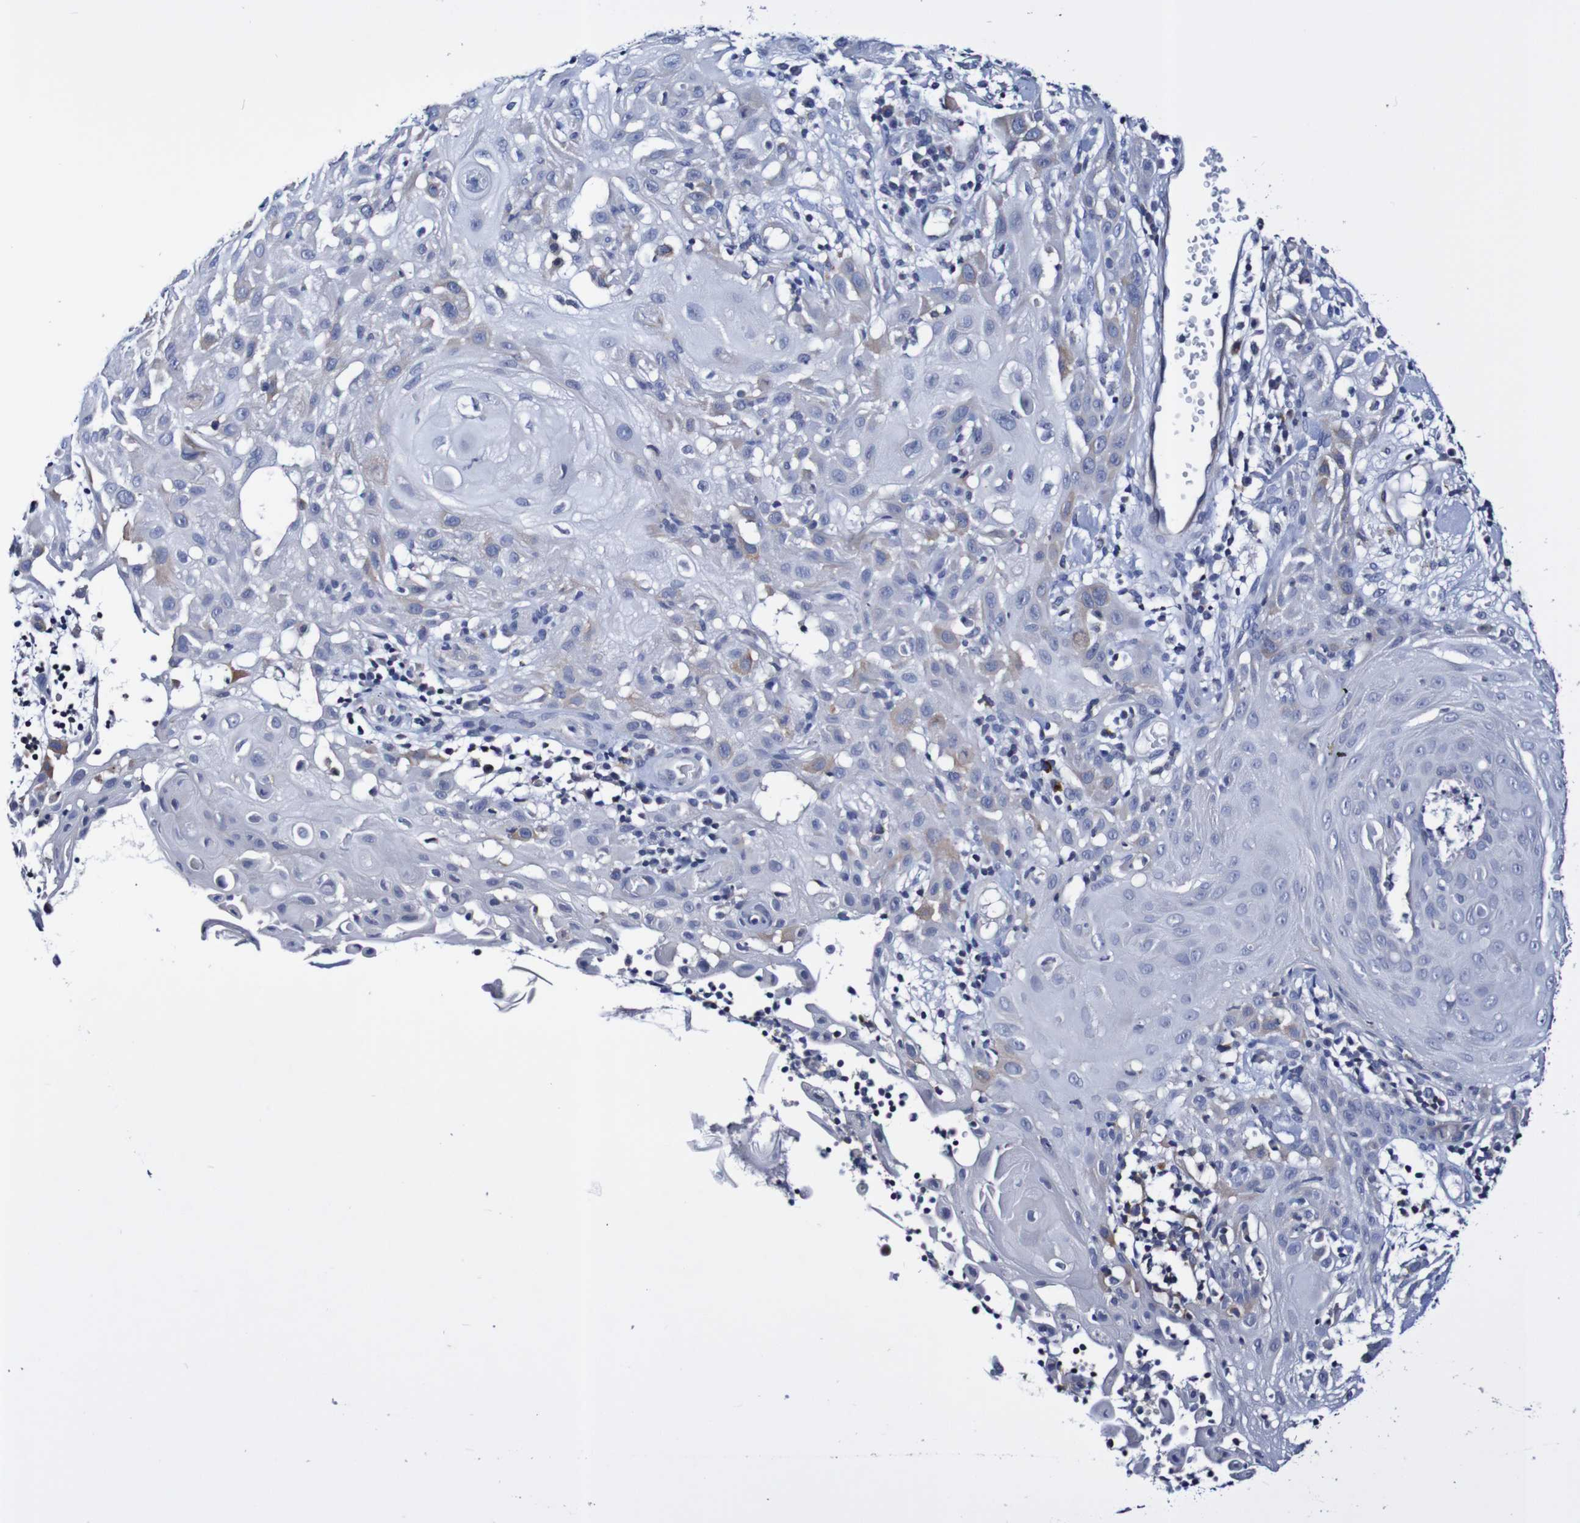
{"staining": {"intensity": "negative", "quantity": "none", "location": "none"}, "tissue": "skin cancer", "cell_type": "Tumor cells", "image_type": "cancer", "snomed": [{"axis": "morphology", "description": "Squamous cell carcinoma, NOS"}, {"axis": "topography", "description": "Skin"}], "caption": "Tumor cells are negative for brown protein staining in skin cancer (squamous cell carcinoma).", "gene": "ACVR1C", "patient": {"sex": "male", "age": 24}}